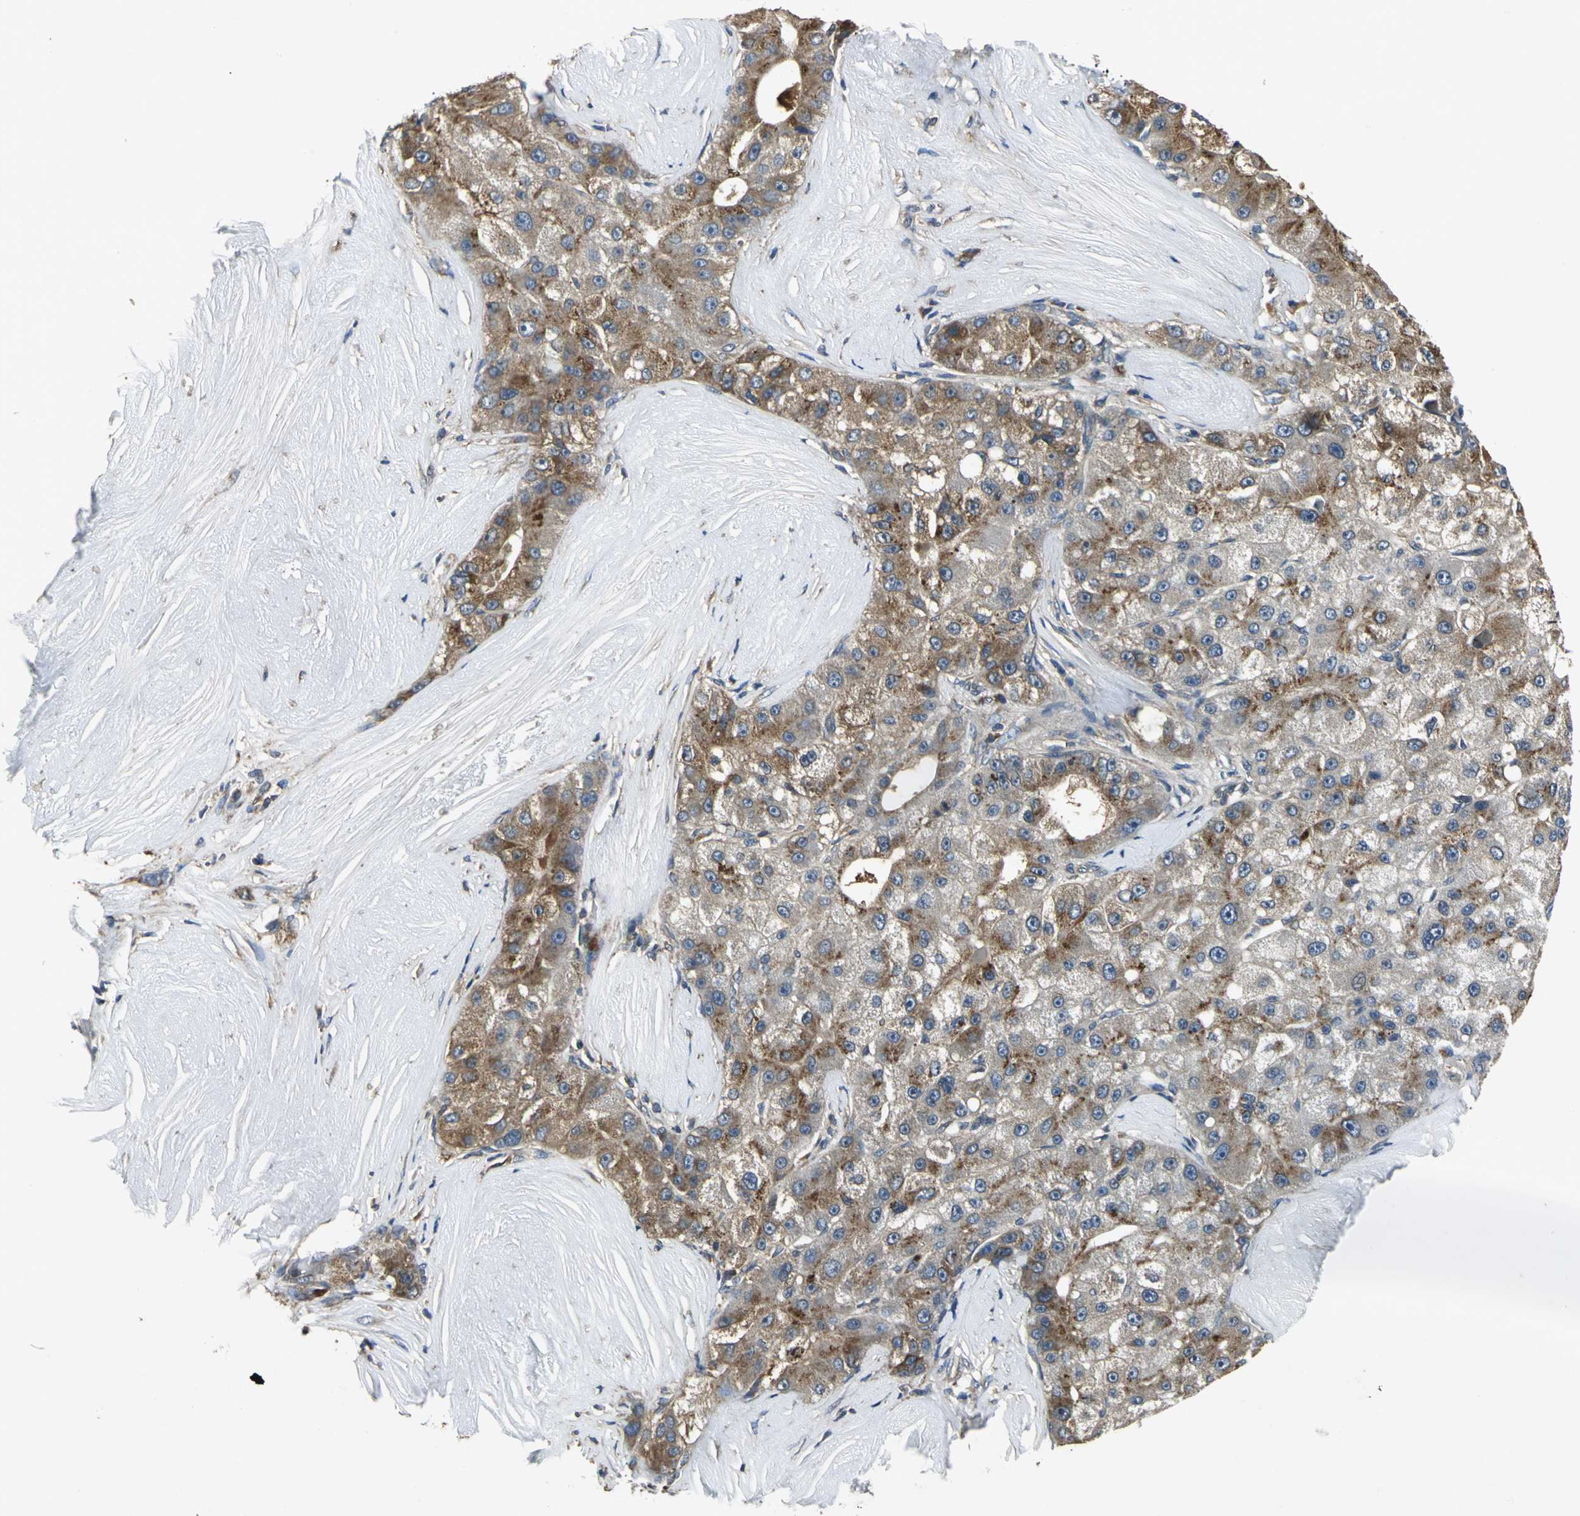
{"staining": {"intensity": "moderate", "quantity": ">75%", "location": "cytoplasmic/membranous"}, "tissue": "liver cancer", "cell_type": "Tumor cells", "image_type": "cancer", "snomed": [{"axis": "morphology", "description": "Carcinoma, Hepatocellular, NOS"}, {"axis": "topography", "description": "Liver"}], "caption": "High-magnification brightfield microscopy of liver cancer stained with DAB (brown) and counterstained with hematoxylin (blue). tumor cells exhibit moderate cytoplasmic/membranous staining is present in approximately>75% of cells.", "gene": "IRF3", "patient": {"sex": "male", "age": 80}}